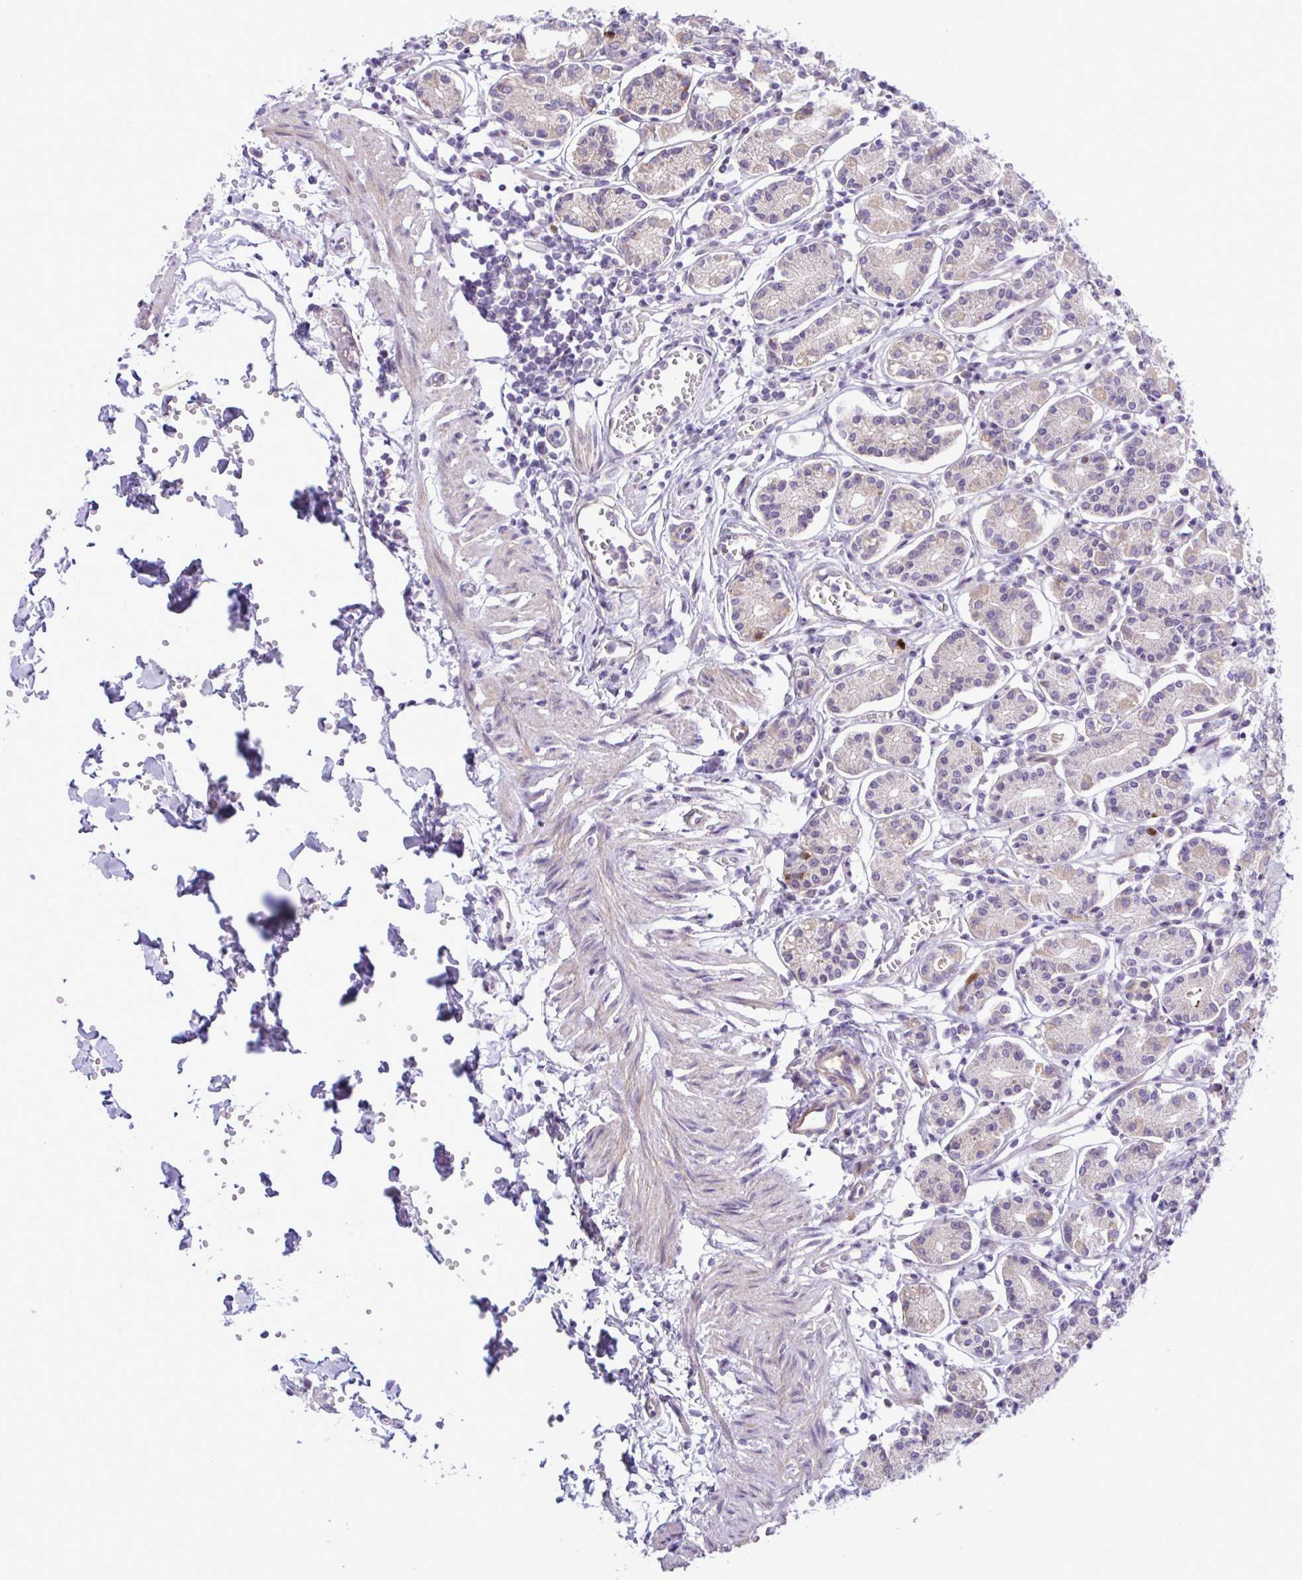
{"staining": {"intensity": "weak", "quantity": ">75%", "location": "cytoplasmic/membranous"}, "tissue": "stomach", "cell_type": "Glandular cells", "image_type": "normal", "snomed": [{"axis": "morphology", "description": "Normal tissue, NOS"}, {"axis": "topography", "description": "Stomach"}], "caption": "The image reveals immunohistochemical staining of normal stomach. There is weak cytoplasmic/membranous positivity is identified in about >75% of glandular cells.", "gene": "SYNPO2L", "patient": {"sex": "female", "age": 62}}